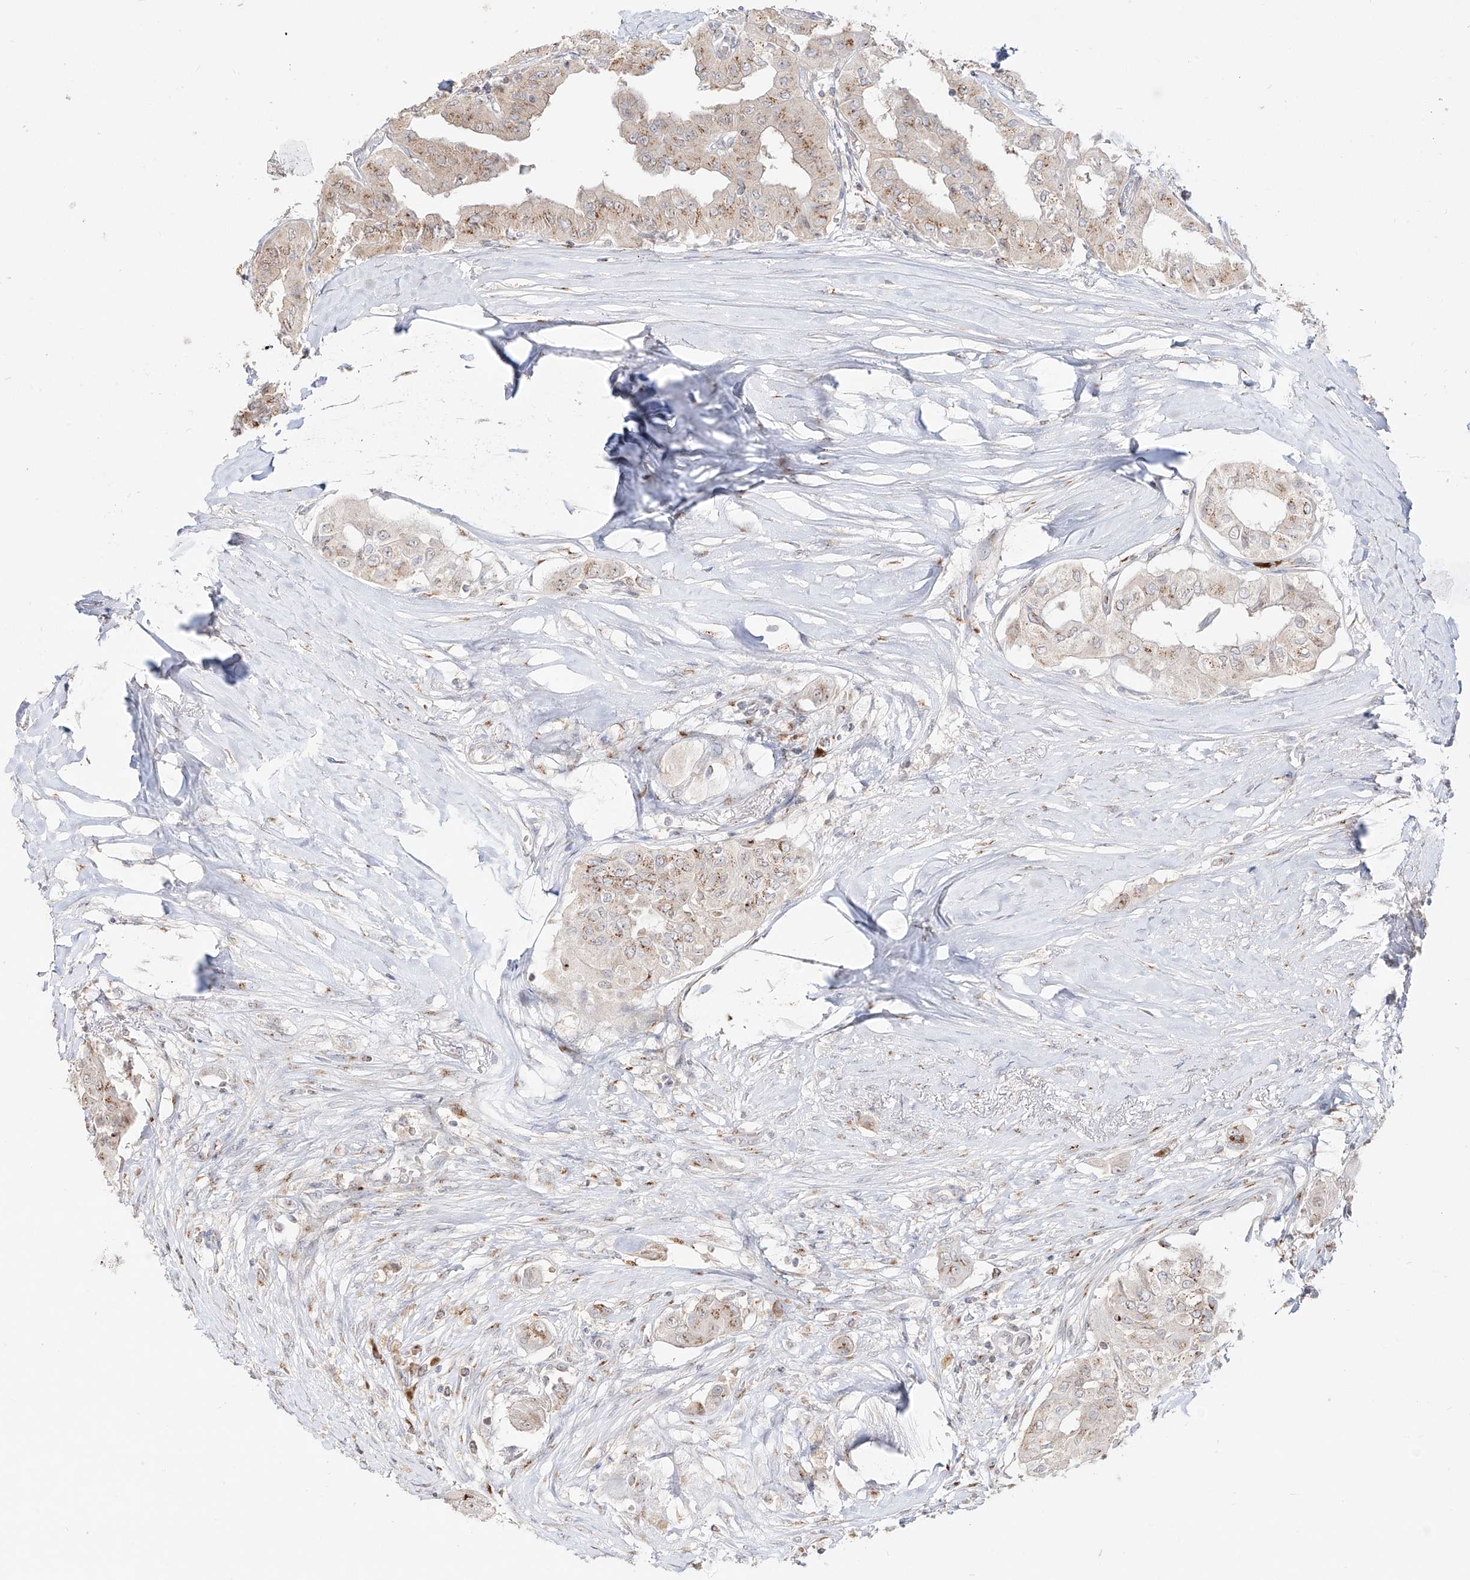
{"staining": {"intensity": "weak", "quantity": ">75%", "location": "cytoplasmic/membranous"}, "tissue": "thyroid cancer", "cell_type": "Tumor cells", "image_type": "cancer", "snomed": [{"axis": "morphology", "description": "Papillary adenocarcinoma, NOS"}, {"axis": "topography", "description": "Thyroid gland"}], "caption": "Protein staining exhibits weak cytoplasmic/membranous expression in approximately >75% of tumor cells in papillary adenocarcinoma (thyroid).", "gene": "BSDC1", "patient": {"sex": "female", "age": 59}}